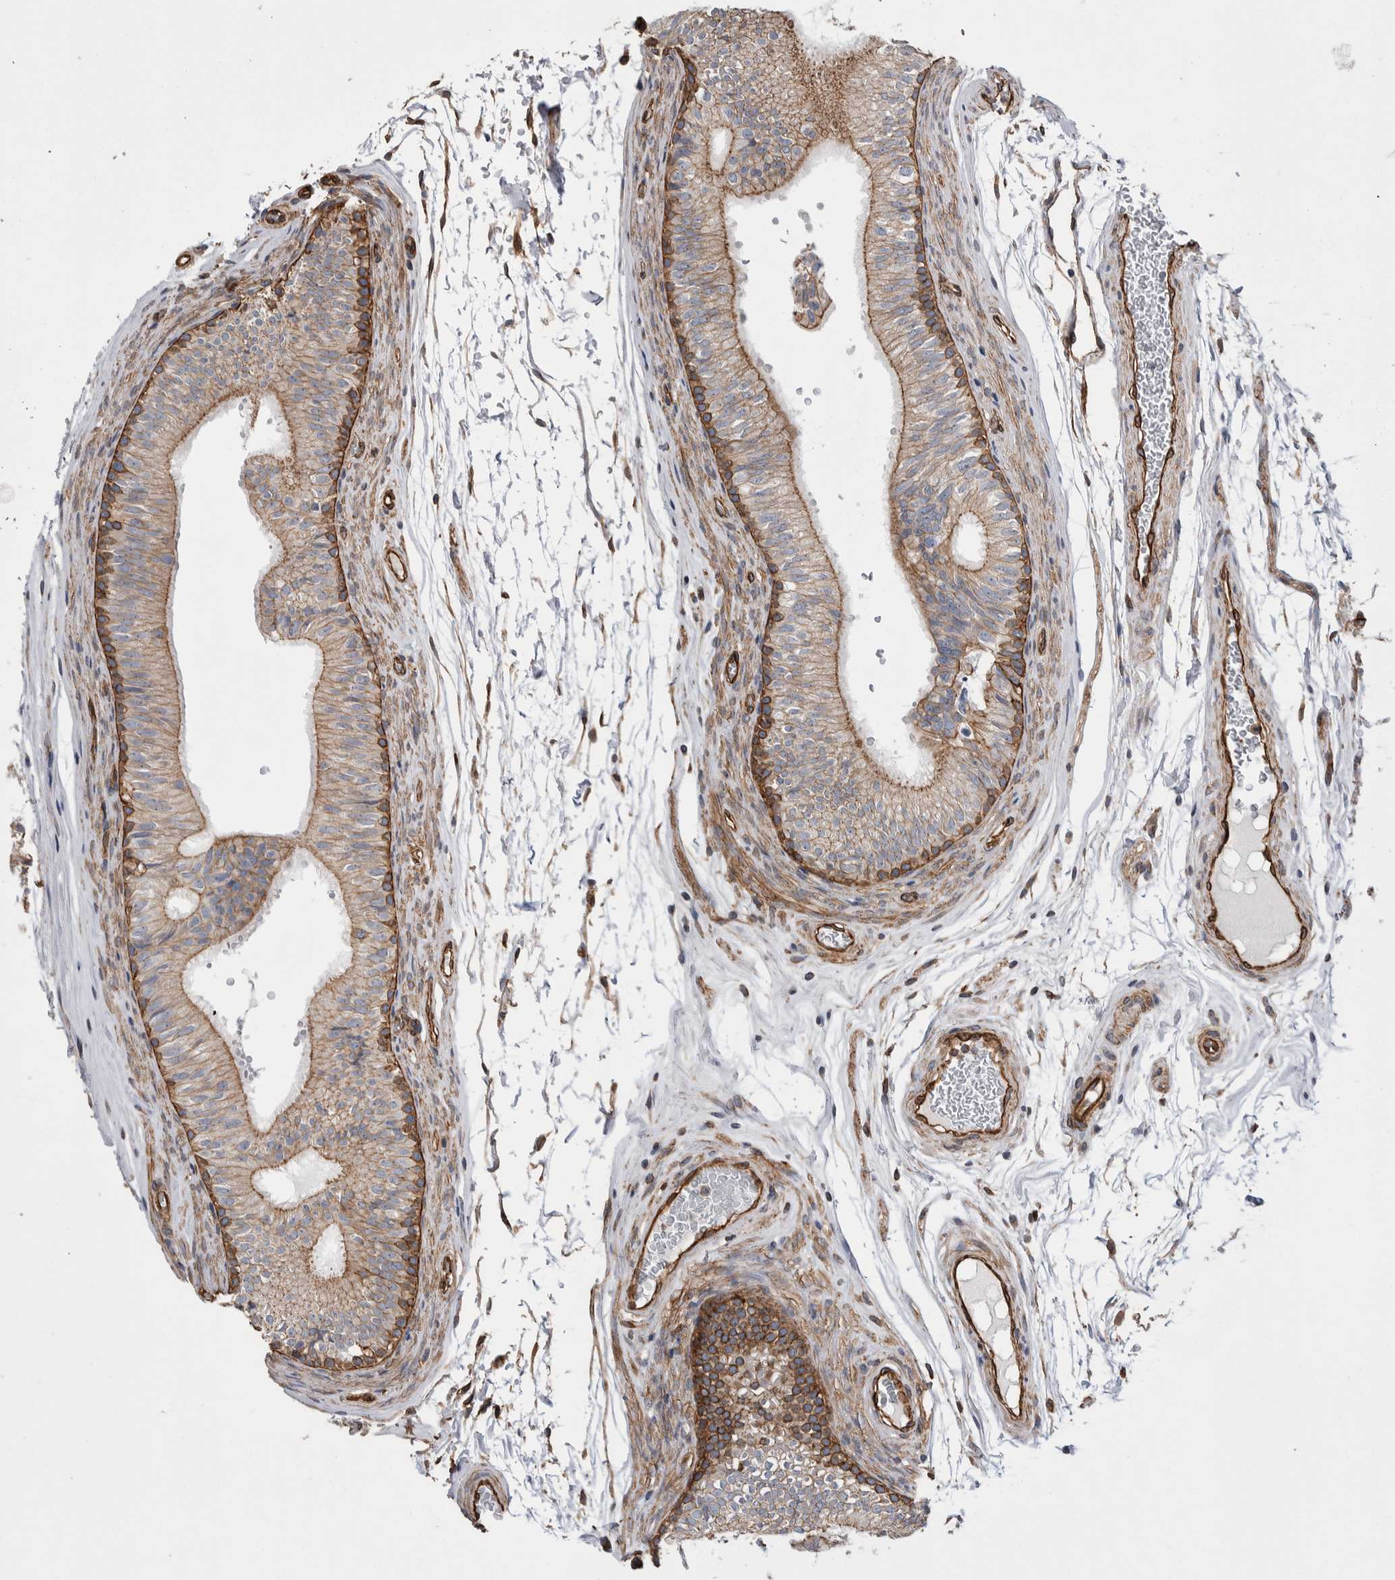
{"staining": {"intensity": "moderate", "quantity": "25%-75%", "location": "cytoplasmic/membranous"}, "tissue": "epididymis", "cell_type": "Glandular cells", "image_type": "normal", "snomed": [{"axis": "morphology", "description": "Normal tissue, NOS"}, {"axis": "topography", "description": "Epididymis"}], "caption": "Protein analysis of benign epididymis exhibits moderate cytoplasmic/membranous staining in about 25%-75% of glandular cells.", "gene": "KIF12", "patient": {"sex": "male", "age": 36}}